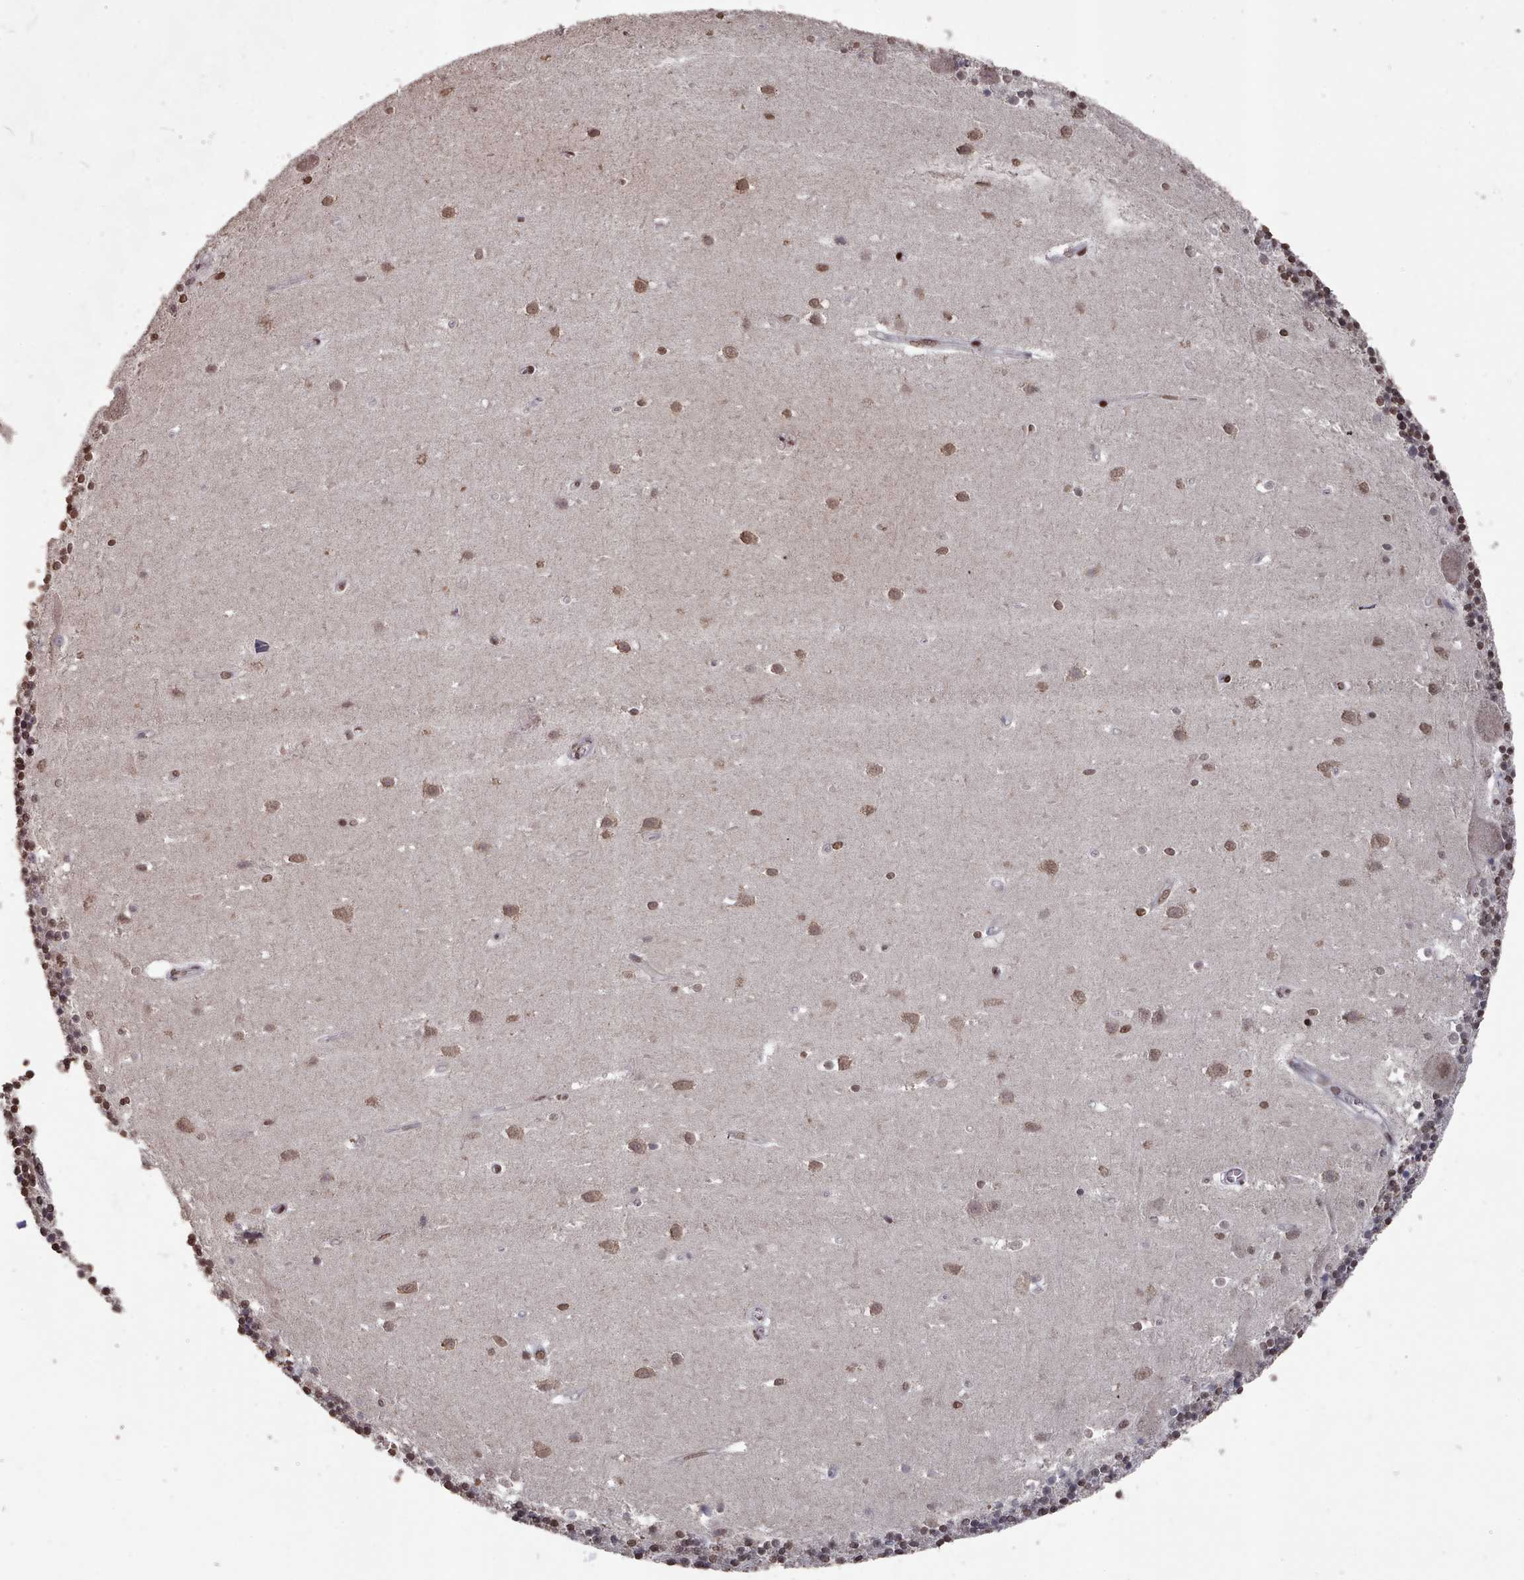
{"staining": {"intensity": "weak", "quantity": "<25%", "location": "nuclear"}, "tissue": "cerebellum", "cell_type": "Cells in granular layer", "image_type": "normal", "snomed": [{"axis": "morphology", "description": "Normal tissue, NOS"}, {"axis": "topography", "description": "Cerebellum"}], "caption": "Immunohistochemistry (IHC) image of normal cerebellum: cerebellum stained with DAB (3,3'-diaminobenzidine) displays no significant protein expression in cells in granular layer.", "gene": "PNRC2", "patient": {"sex": "male", "age": 54}}